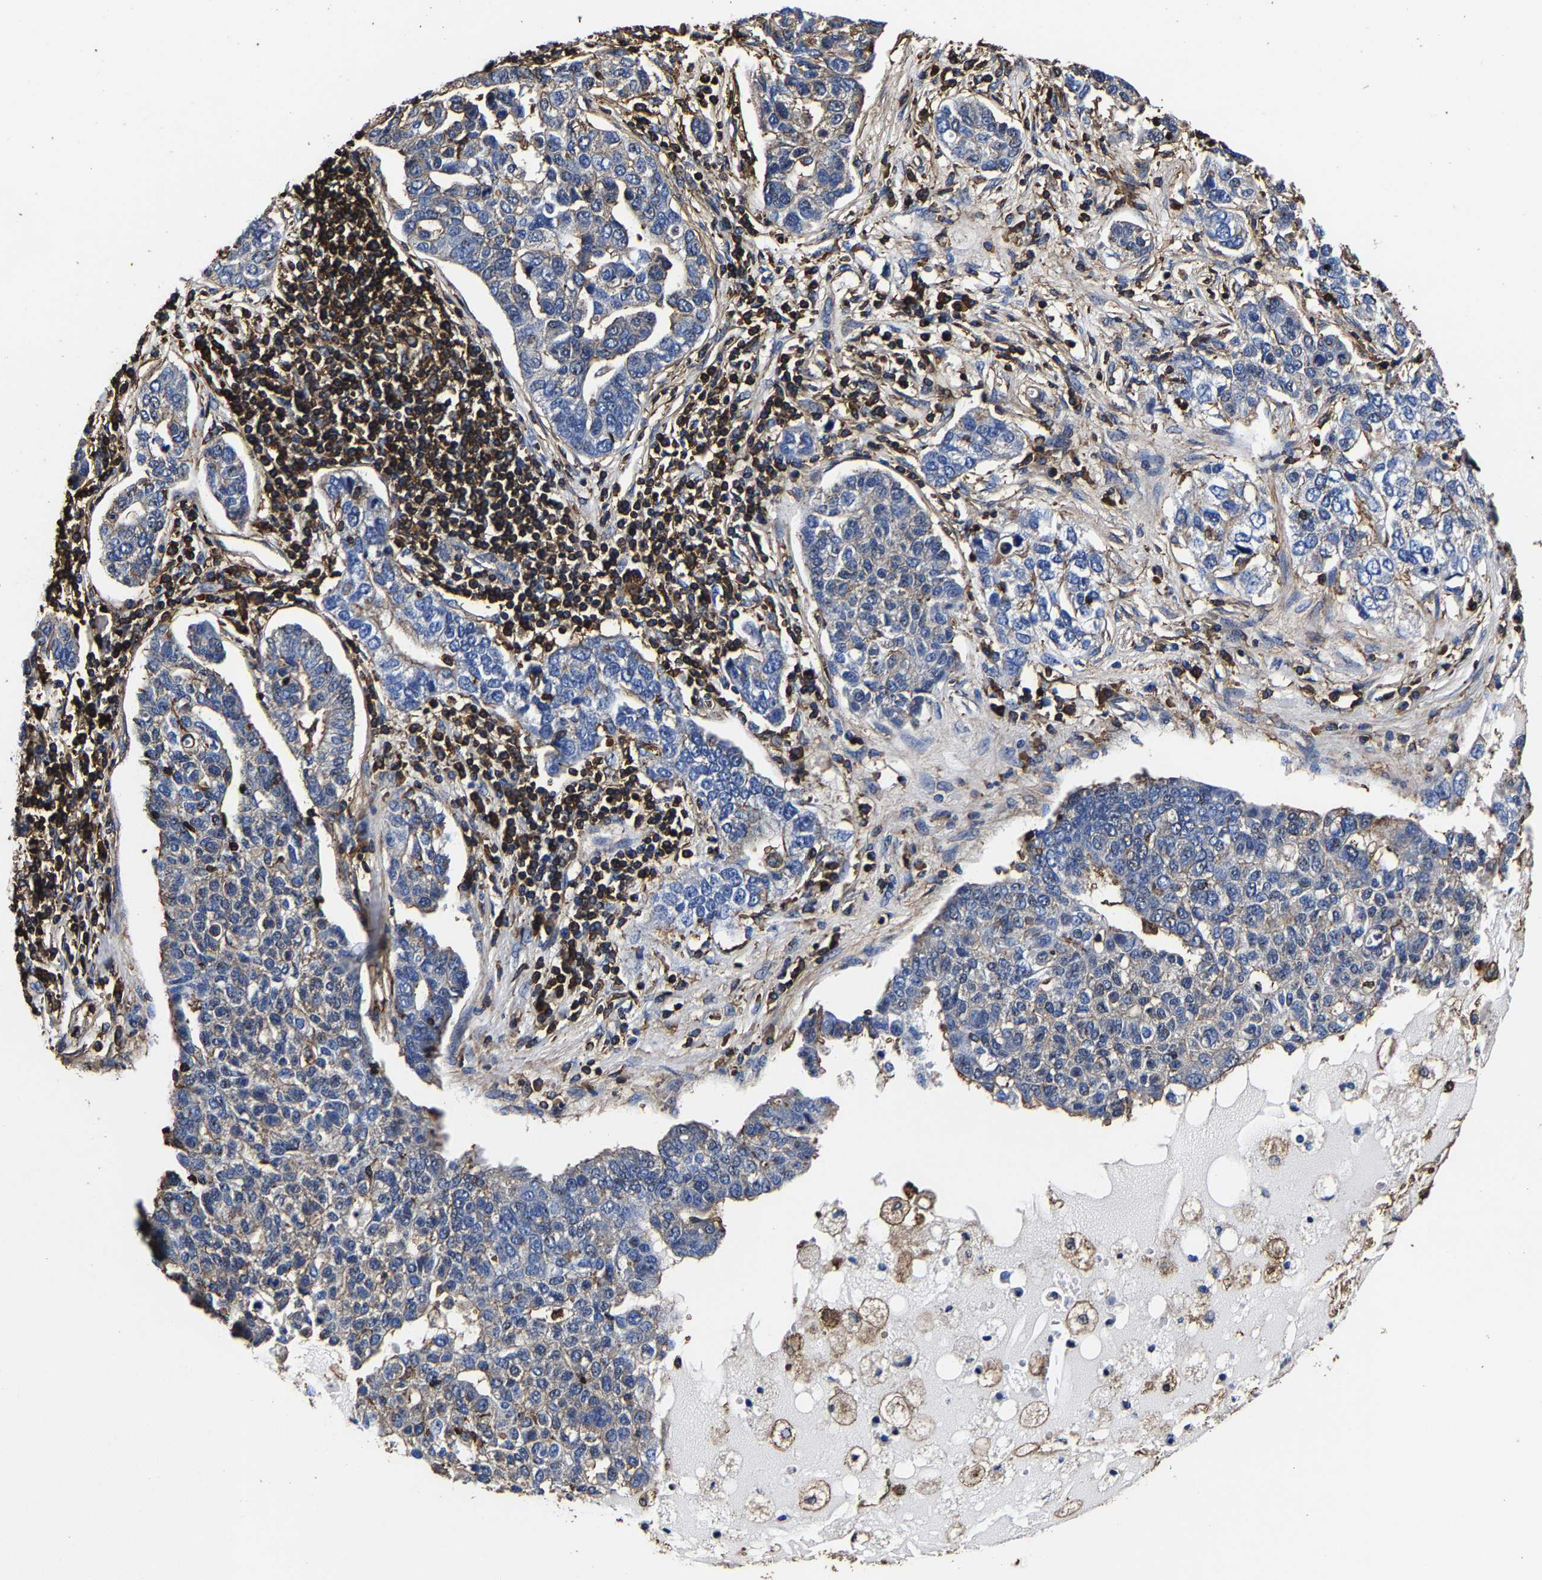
{"staining": {"intensity": "weak", "quantity": "<25%", "location": "cytoplasmic/membranous"}, "tissue": "pancreatic cancer", "cell_type": "Tumor cells", "image_type": "cancer", "snomed": [{"axis": "morphology", "description": "Adenocarcinoma, NOS"}, {"axis": "topography", "description": "Pancreas"}], "caption": "Immunohistochemistry (IHC) histopathology image of pancreatic cancer (adenocarcinoma) stained for a protein (brown), which displays no expression in tumor cells.", "gene": "SSH3", "patient": {"sex": "female", "age": 61}}